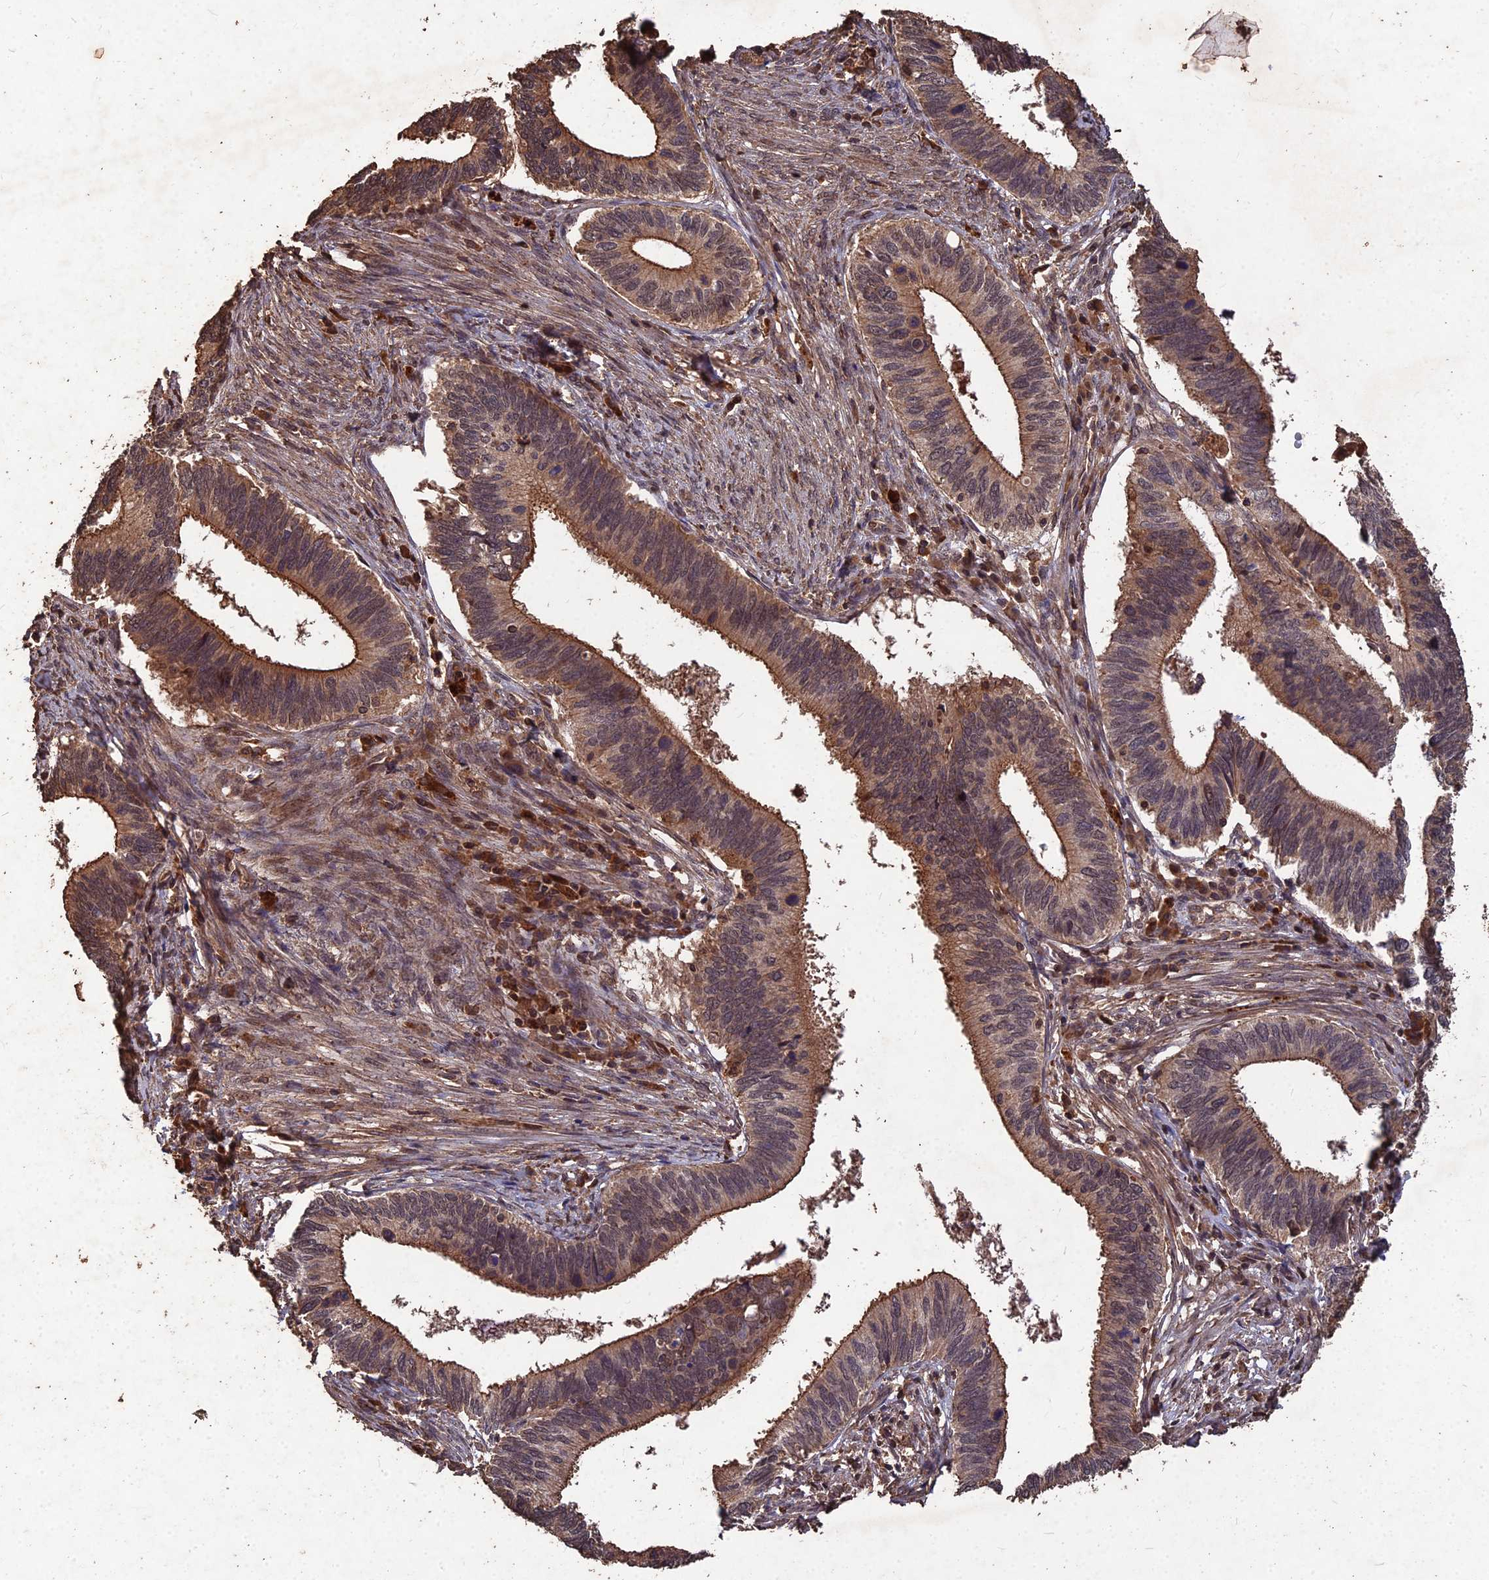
{"staining": {"intensity": "moderate", "quantity": ">75%", "location": "cytoplasmic/membranous"}, "tissue": "cervical cancer", "cell_type": "Tumor cells", "image_type": "cancer", "snomed": [{"axis": "morphology", "description": "Adenocarcinoma, NOS"}, {"axis": "topography", "description": "Cervix"}], "caption": "Moderate cytoplasmic/membranous protein expression is identified in about >75% of tumor cells in cervical cancer. Nuclei are stained in blue.", "gene": "SYMPK", "patient": {"sex": "female", "age": 42}}